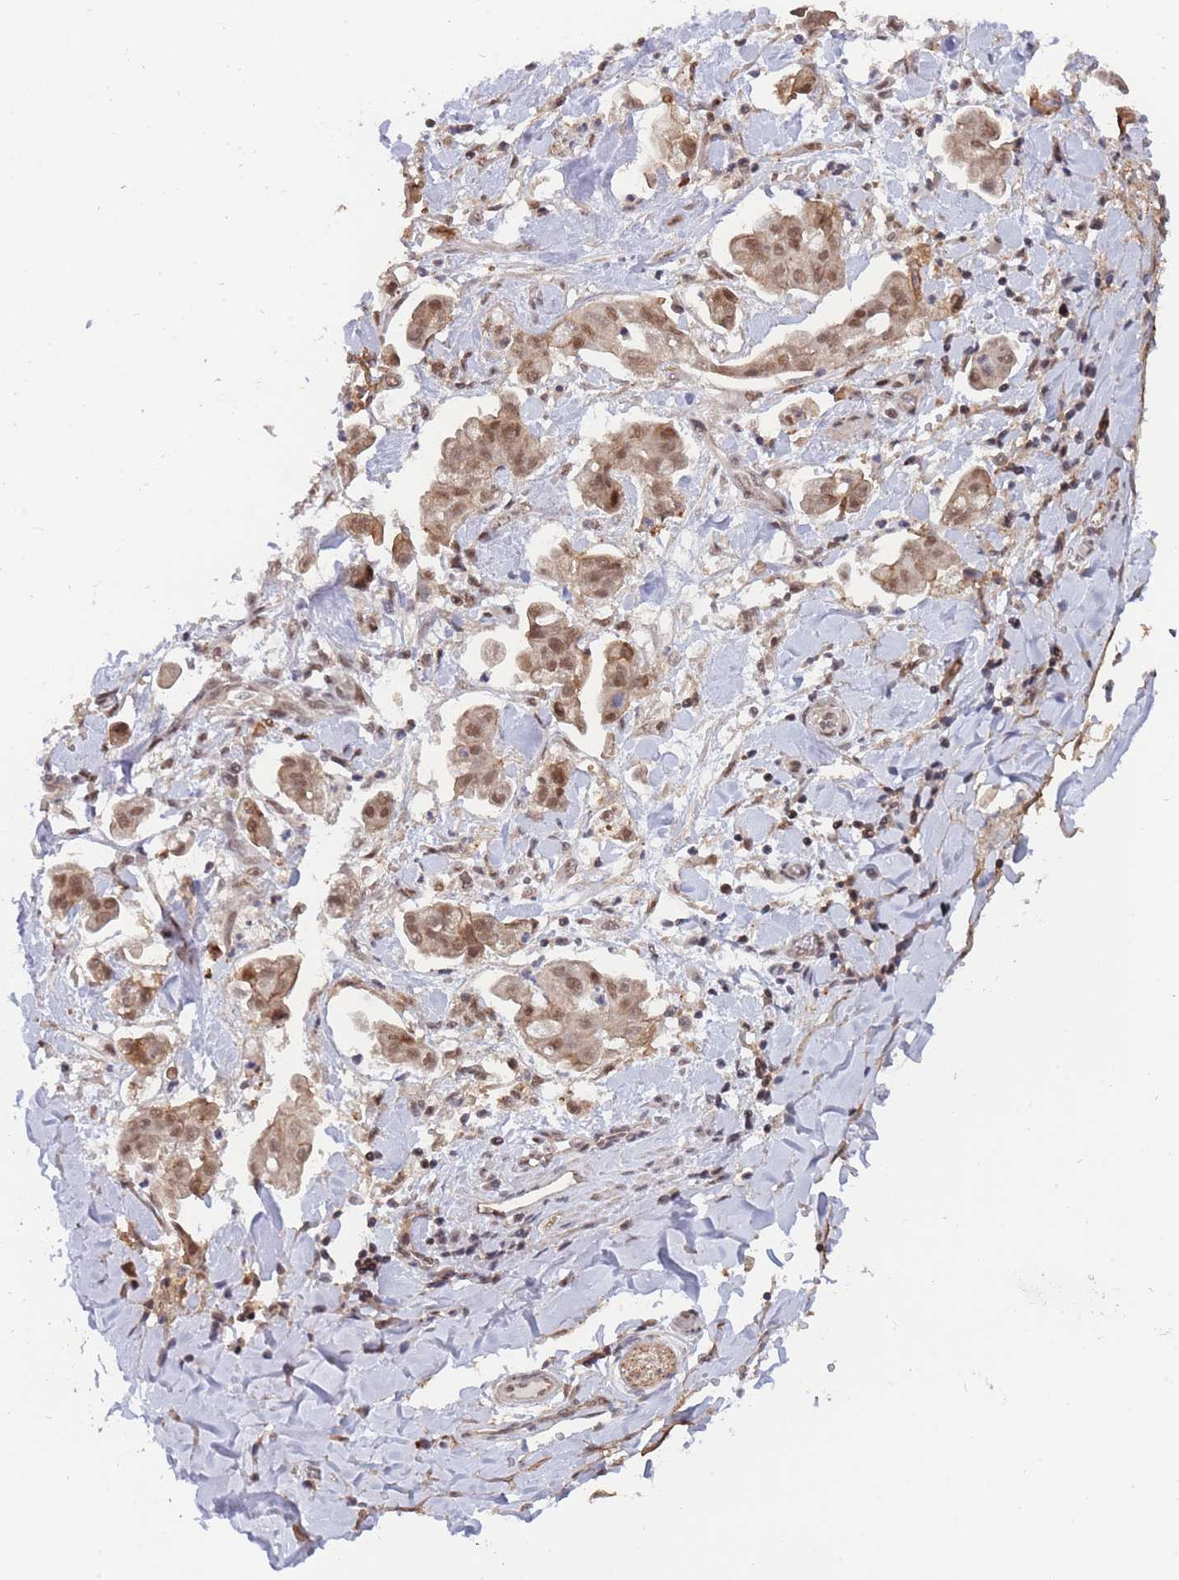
{"staining": {"intensity": "moderate", "quantity": ">75%", "location": "cytoplasmic/membranous,nuclear"}, "tissue": "stomach cancer", "cell_type": "Tumor cells", "image_type": "cancer", "snomed": [{"axis": "morphology", "description": "Adenocarcinoma, NOS"}, {"axis": "topography", "description": "Stomach"}], "caption": "A high-resolution image shows IHC staining of adenocarcinoma (stomach), which demonstrates moderate cytoplasmic/membranous and nuclear positivity in approximately >75% of tumor cells.", "gene": "BOD1L1", "patient": {"sex": "male", "age": 62}}